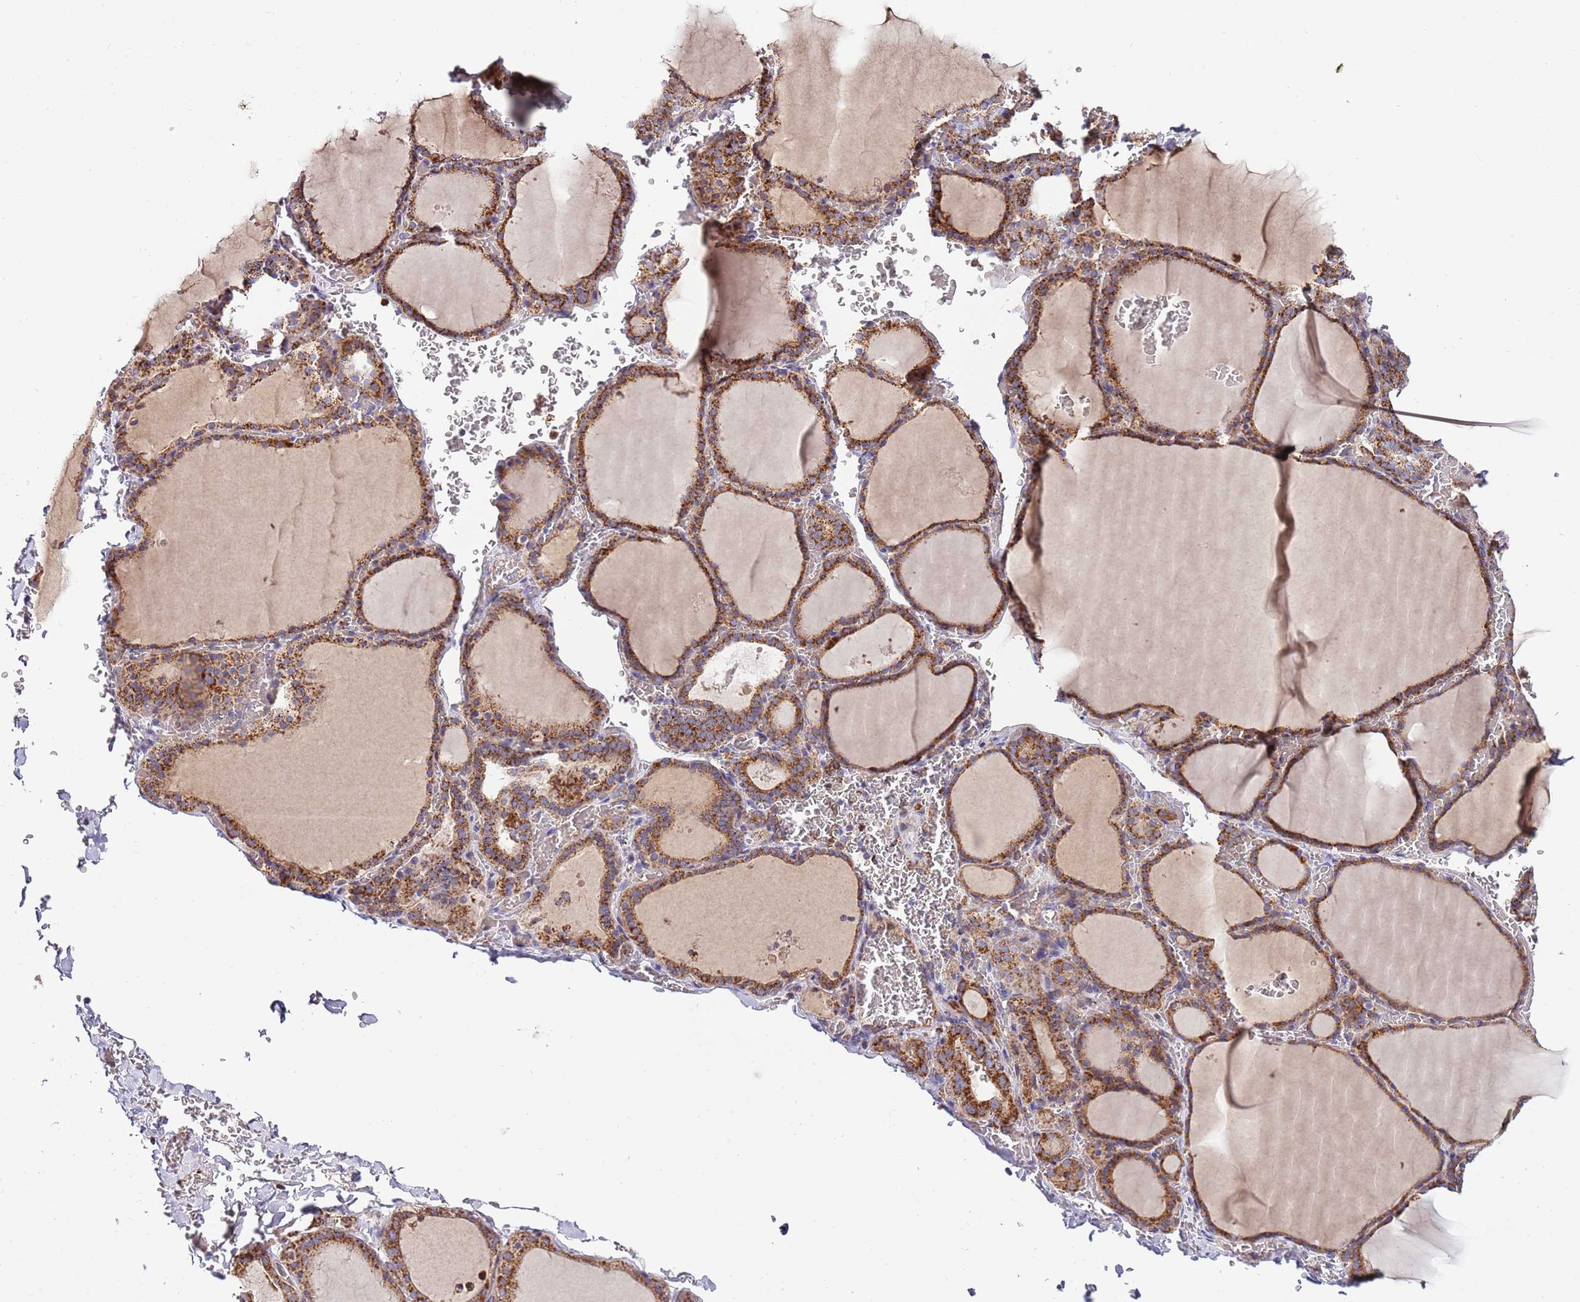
{"staining": {"intensity": "strong", "quantity": ">75%", "location": "cytoplasmic/membranous"}, "tissue": "thyroid gland", "cell_type": "Glandular cells", "image_type": "normal", "snomed": [{"axis": "morphology", "description": "Normal tissue, NOS"}, {"axis": "topography", "description": "Thyroid gland"}], "caption": "Thyroid gland stained for a protein (brown) shows strong cytoplasmic/membranous positive staining in approximately >75% of glandular cells.", "gene": "DOCK6", "patient": {"sex": "female", "age": 39}}